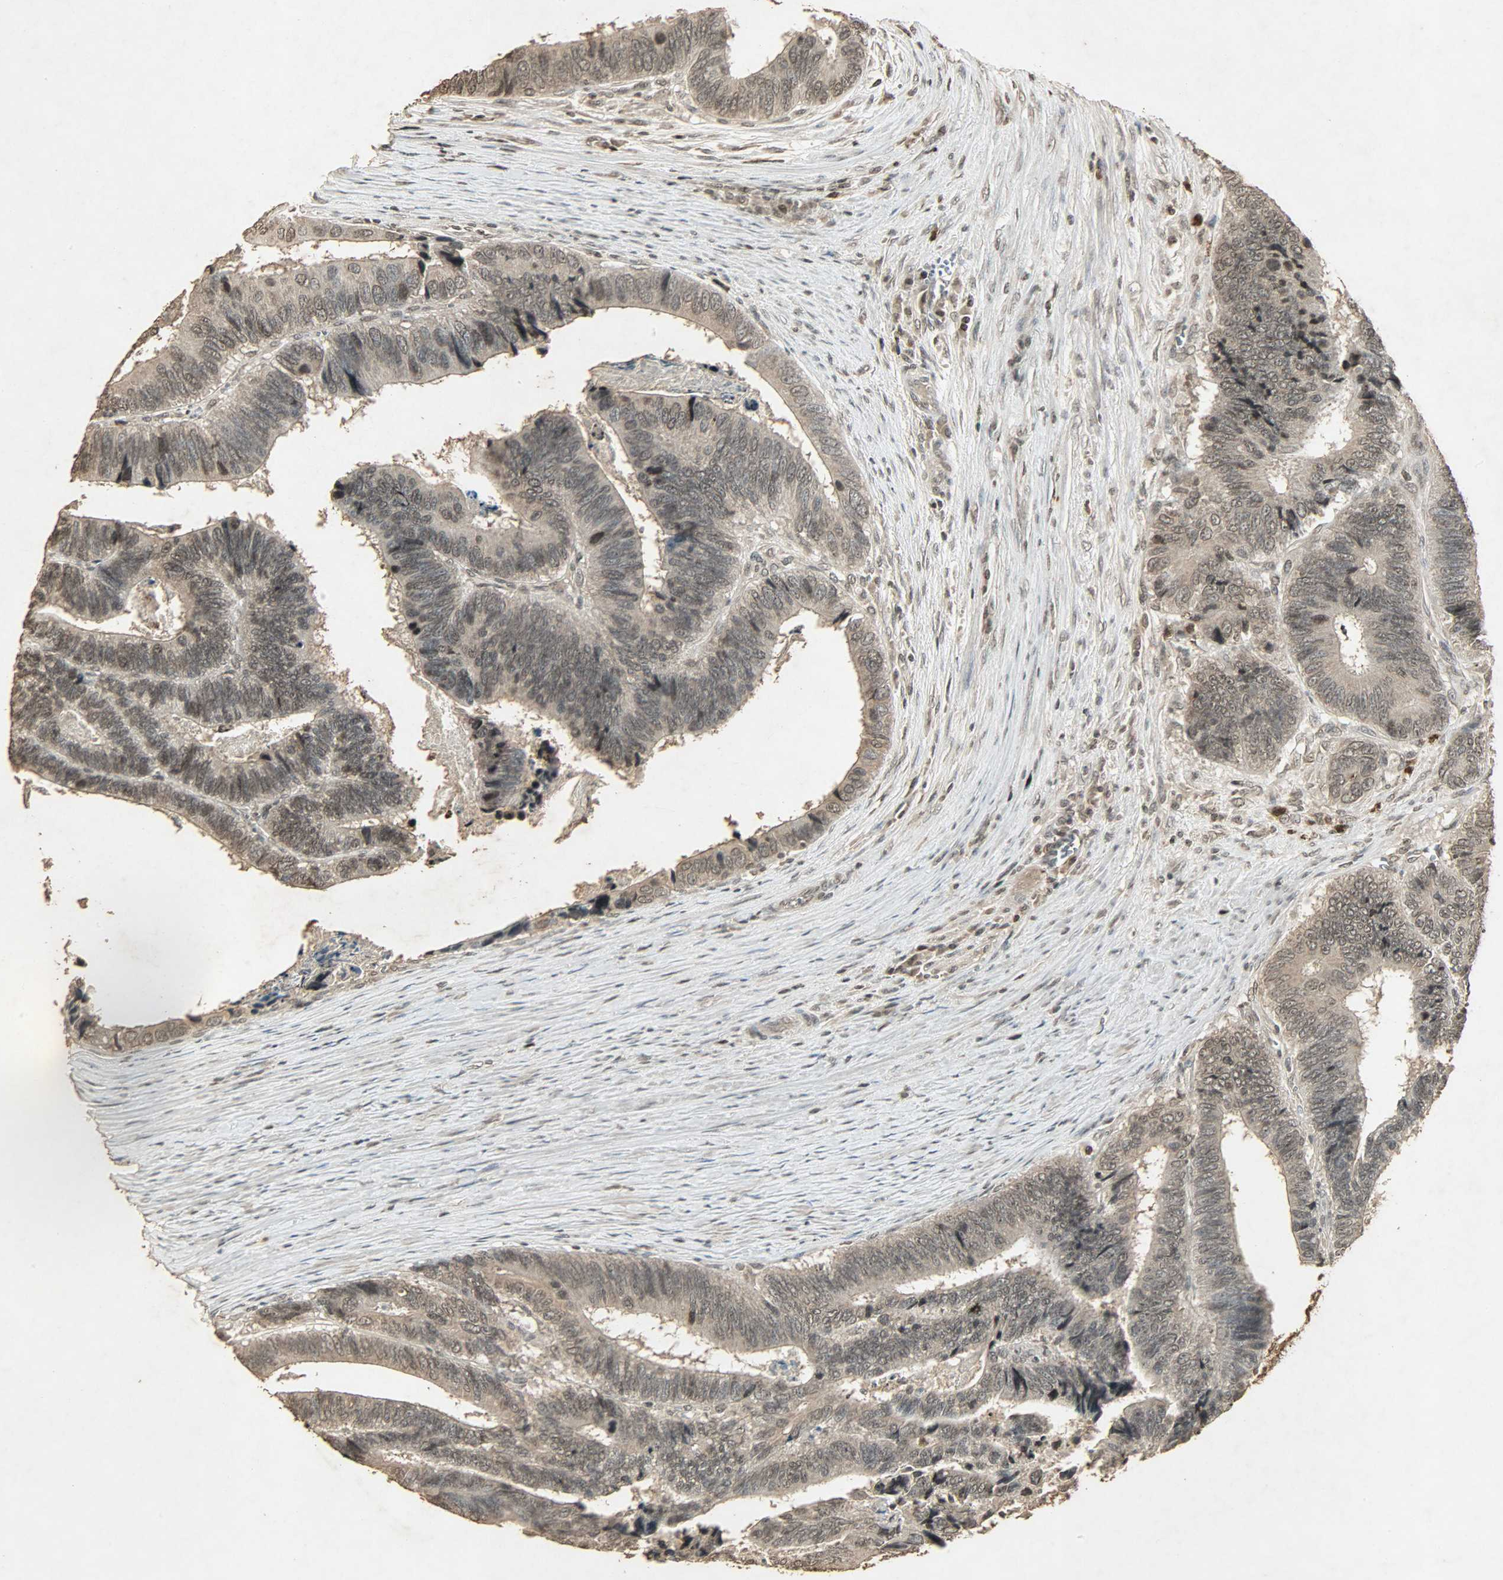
{"staining": {"intensity": "weak", "quantity": ">75%", "location": "cytoplasmic/membranous,nuclear"}, "tissue": "colorectal cancer", "cell_type": "Tumor cells", "image_type": "cancer", "snomed": [{"axis": "morphology", "description": "Adenocarcinoma, NOS"}, {"axis": "topography", "description": "Colon"}], "caption": "This is an image of immunohistochemistry staining of colorectal cancer, which shows weak staining in the cytoplasmic/membranous and nuclear of tumor cells.", "gene": "PPP3R1", "patient": {"sex": "male", "age": 72}}